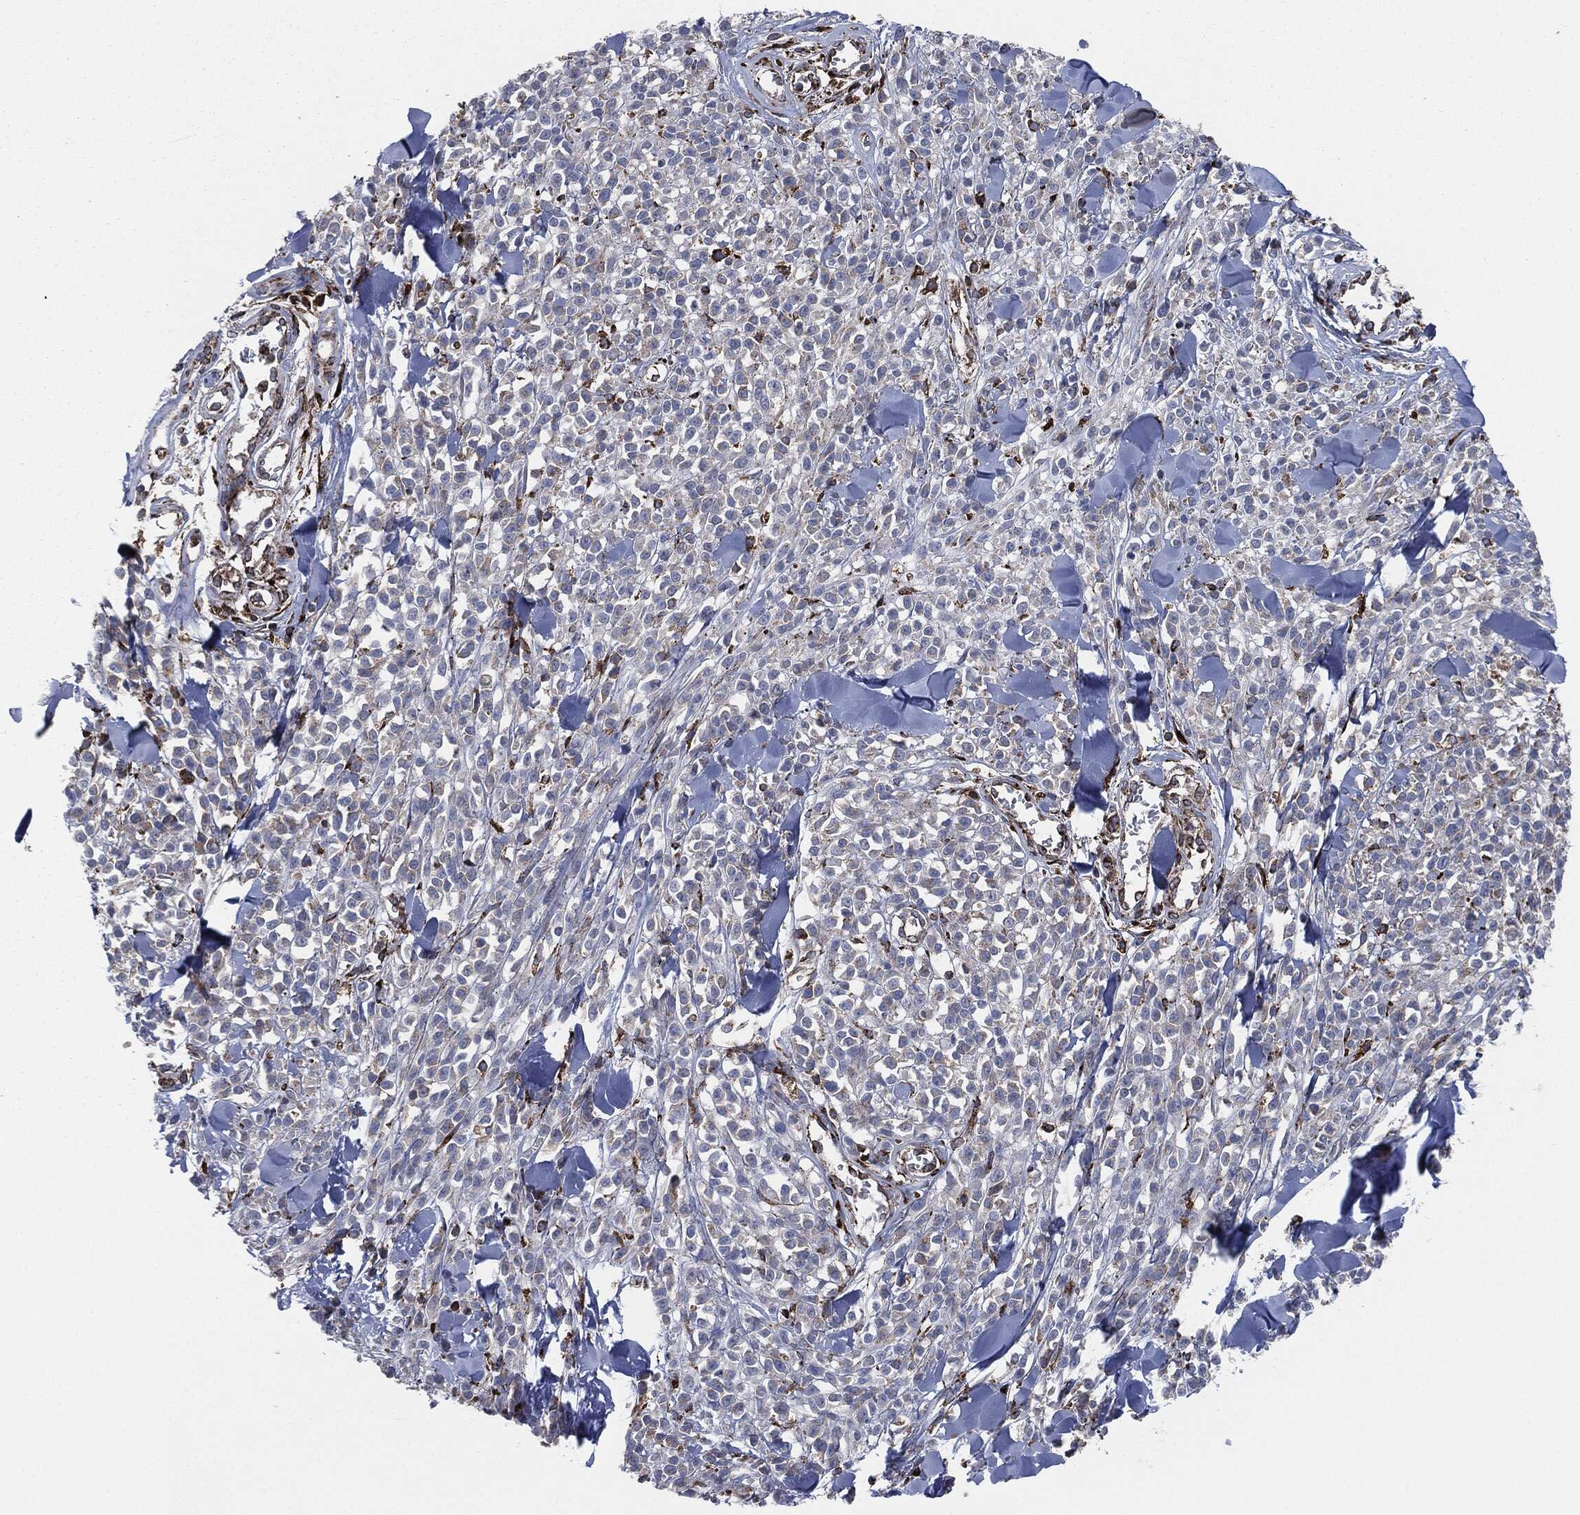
{"staining": {"intensity": "negative", "quantity": "none", "location": "none"}, "tissue": "melanoma", "cell_type": "Tumor cells", "image_type": "cancer", "snomed": [{"axis": "morphology", "description": "Malignant melanoma, NOS"}, {"axis": "topography", "description": "Skin"}, {"axis": "topography", "description": "Skin of trunk"}], "caption": "DAB (3,3'-diaminobenzidine) immunohistochemical staining of malignant melanoma displays no significant staining in tumor cells.", "gene": "CALR", "patient": {"sex": "male", "age": 74}}